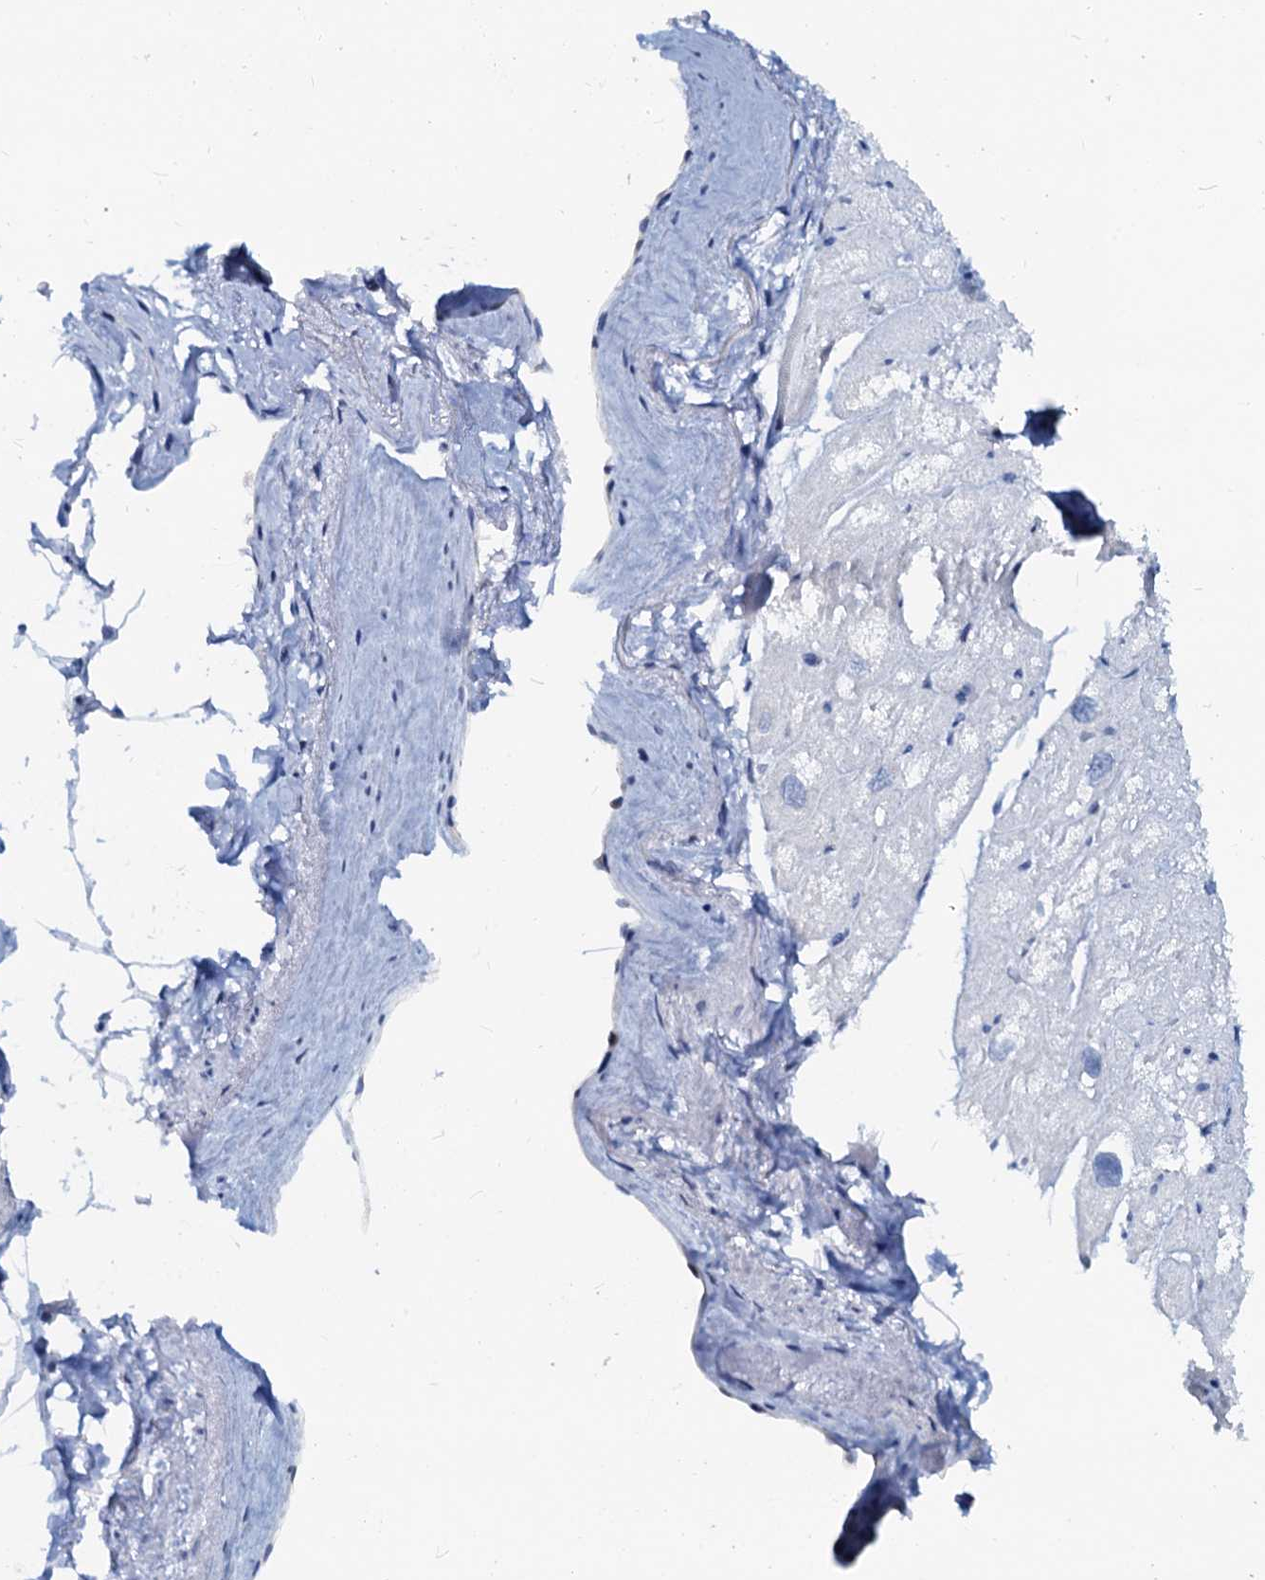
{"staining": {"intensity": "negative", "quantity": "none", "location": "none"}, "tissue": "heart muscle", "cell_type": "Cardiomyocytes", "image_type": "normal", "snomed": [{"axis": "morphology", "description": "Normal tissue, NOS"}, {"axis": "topography", "description": "Heart"}], "caption": "This is a image of immunohistochemistry staining of normal heart muscle, which shows no expression in cardiomyocytes.", "gene": "PTGES3", "patient": {"sex": "male", "age": 50}}